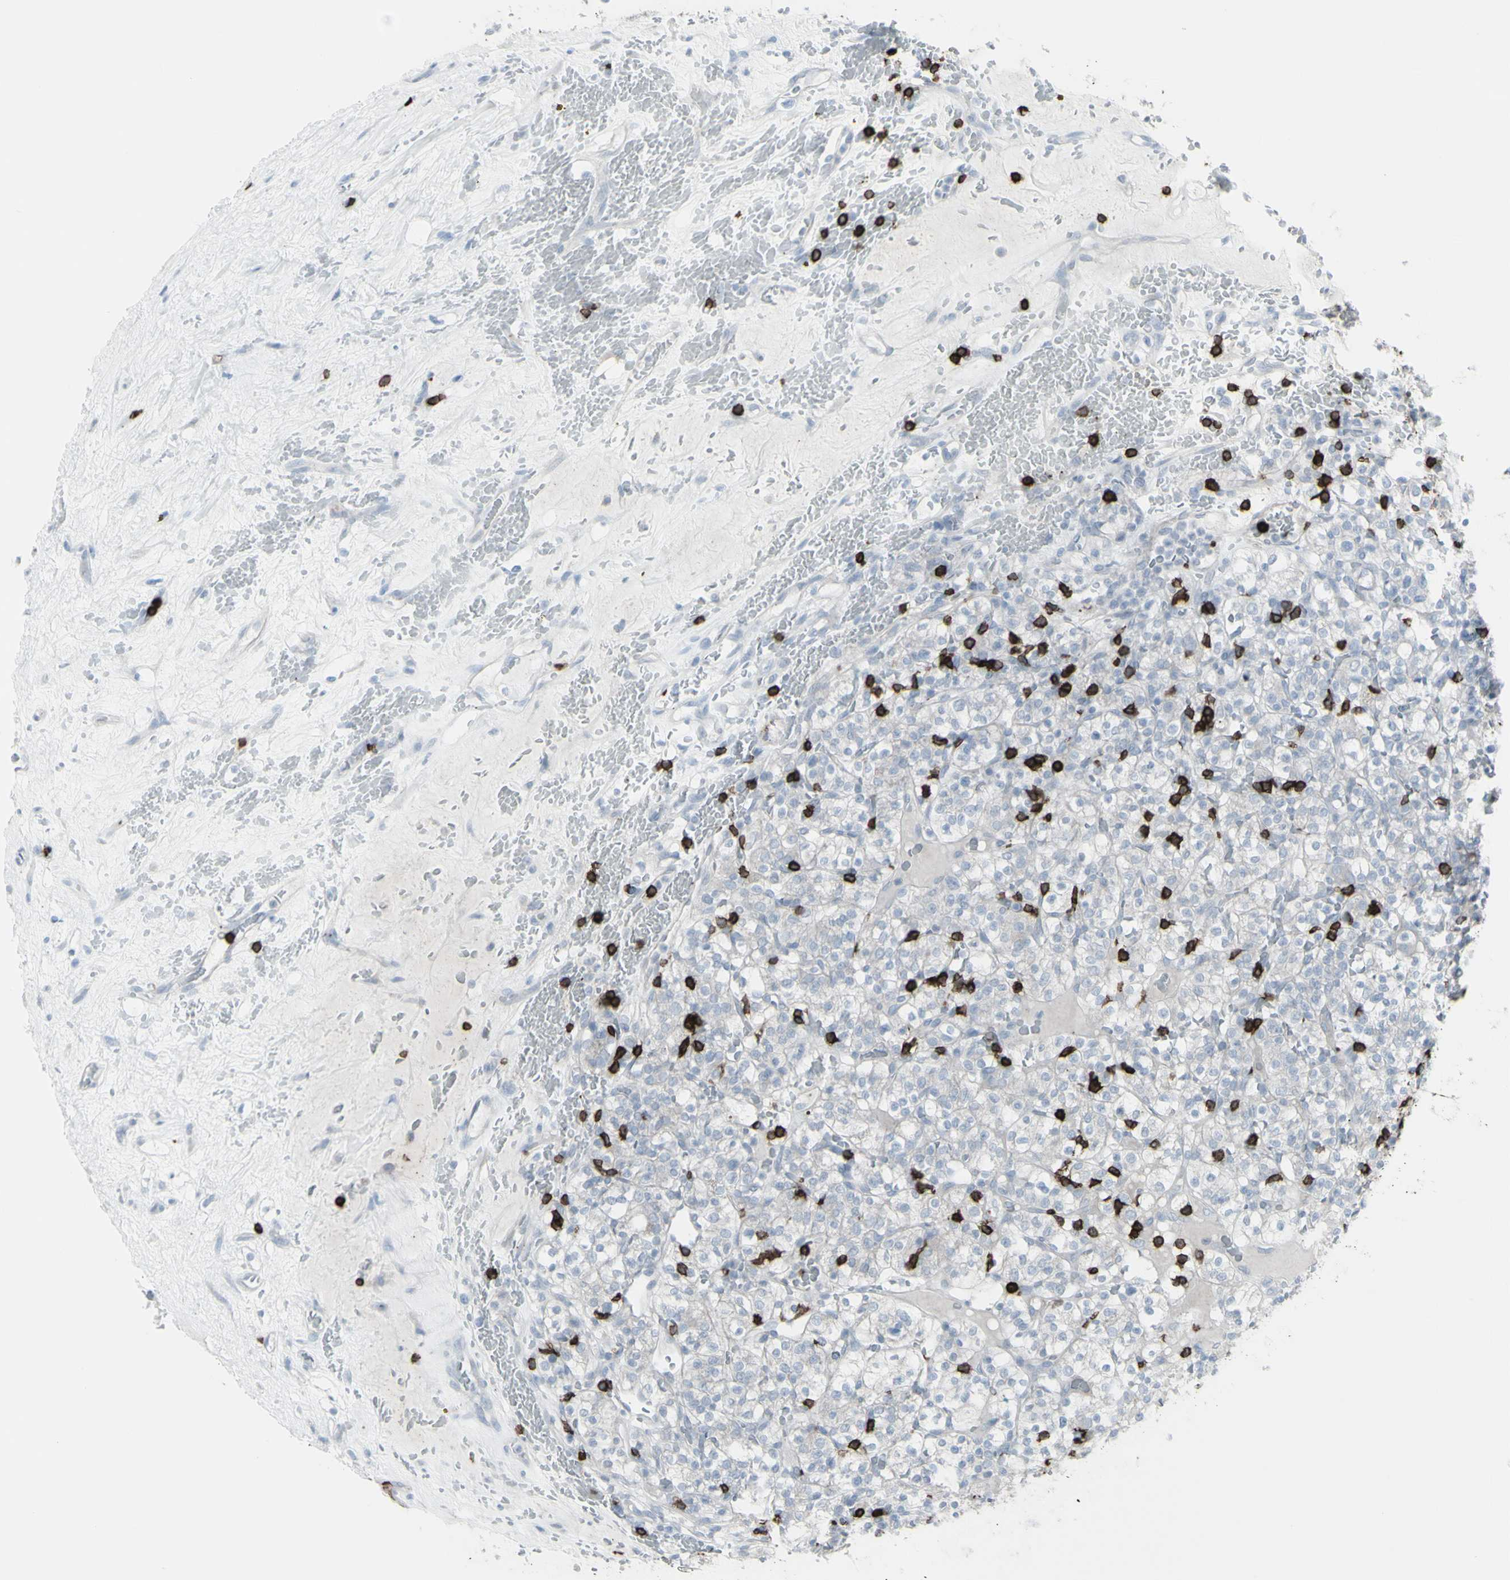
{"staining": {"intensity": "negative", "quantity": "none", "location": "none"}, "tissue": "renal cancer", "cell_type": "Tumor cells", "image_type": "cancer", "snomed": [{"axis": "morphology", "description": "Normal tissue, NOS"}, {"axis": "morphology", "description": "Adenocarcinoma, NOS"}, {"axis": "topography", "description": "Kidney"}], "caption": "Immunohistochemistry image of neoplastic tissue: human renal cancer (adenocarcinoma) stained with DAB (3,3'-diaminobenzidine) reveals no significant protein positivity in tumor cells.", "gene": "CD247", "patient": {"sex": "female", "age": 72}}